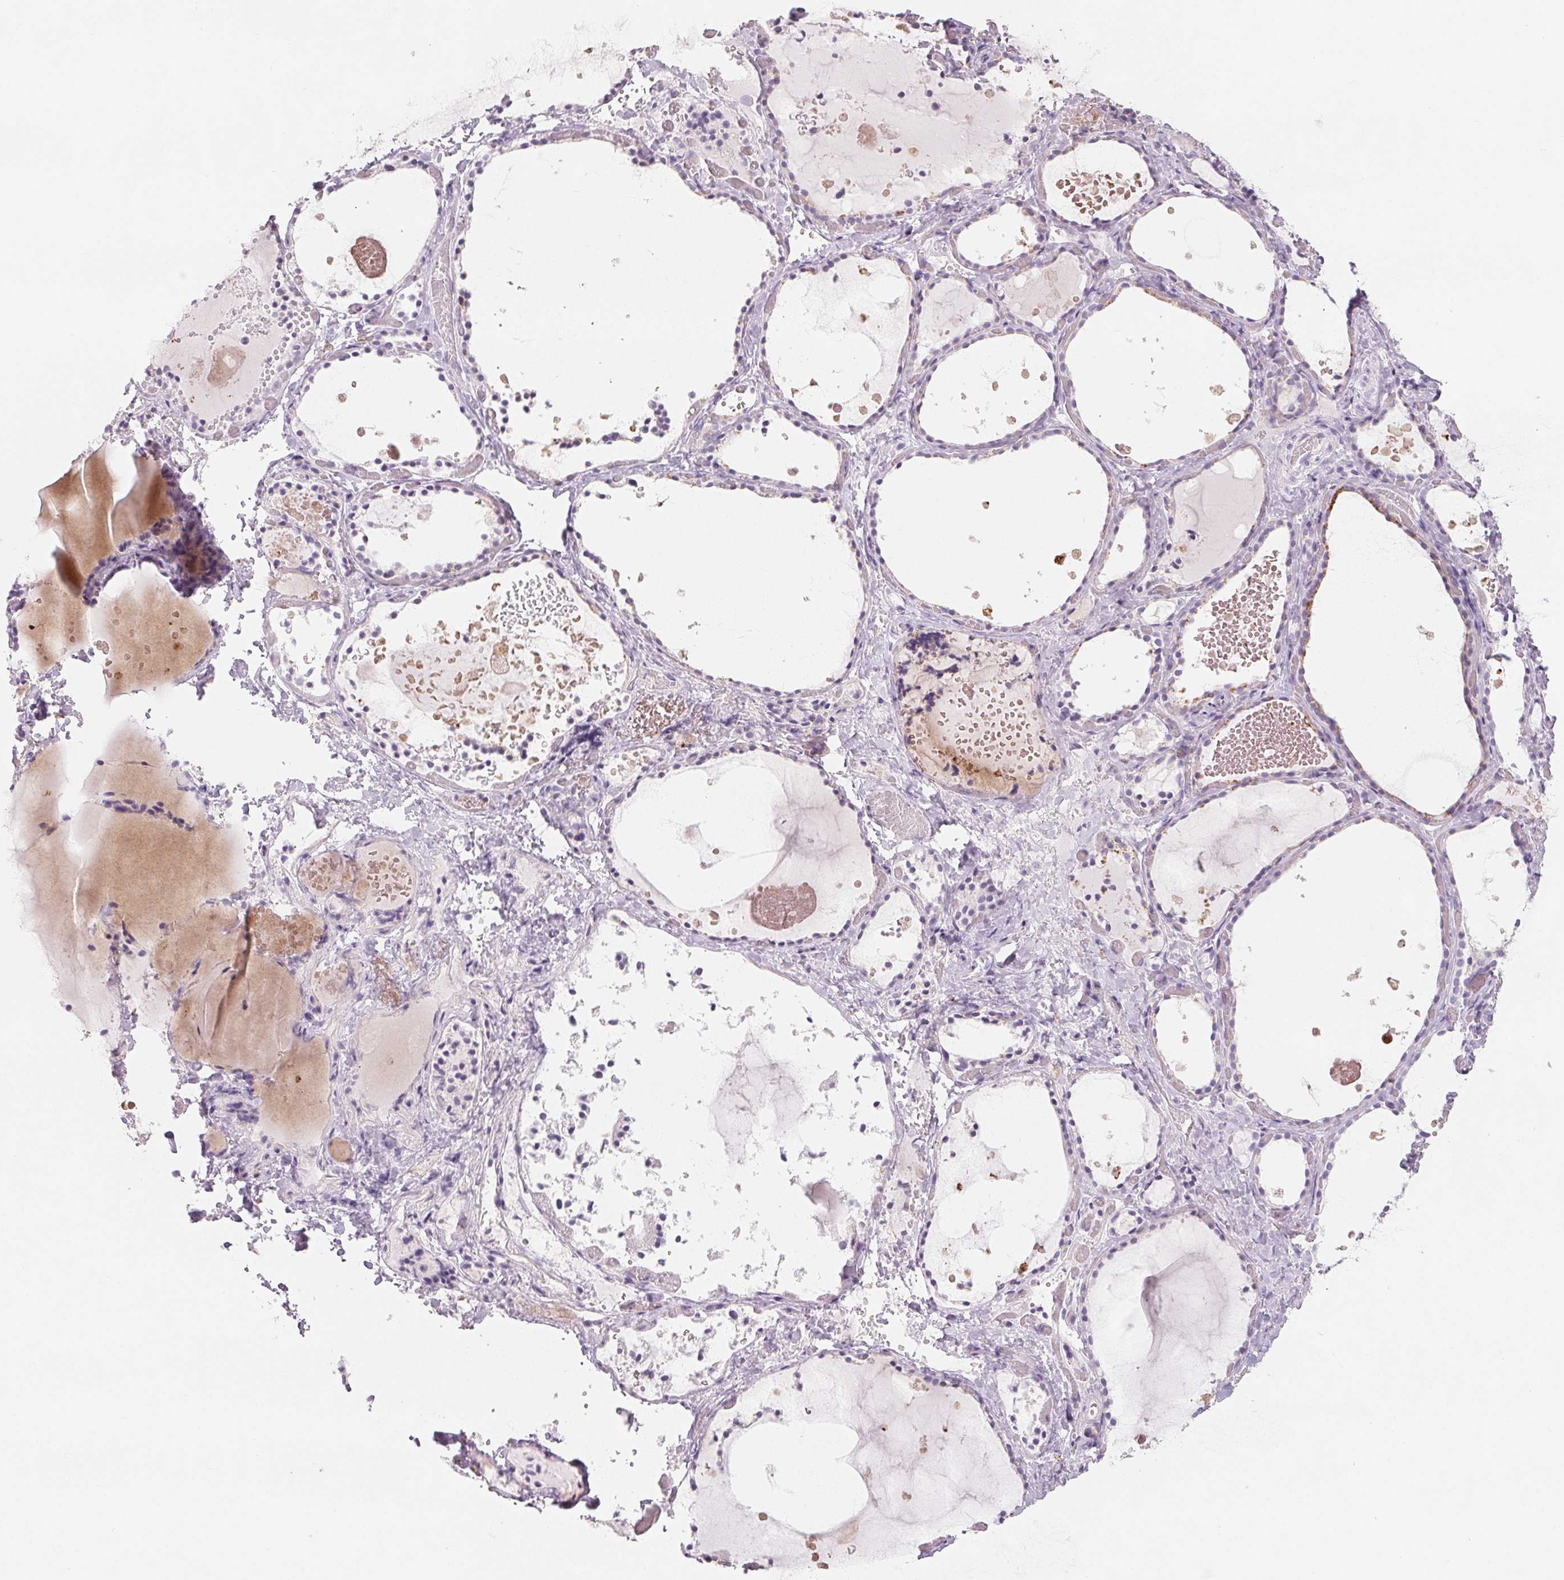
{"staining": {"intensity": "negative", "quantity": "none", "location": "none"}, "tissue": "thyroid gland", "cell_type": "Glandular cells", "image_type": "normal", "snomed": [{"axis": "morphology", "description": "Normal tissue, NOS"}, {"axis": "topography", "description": "Thyroid gland"}], "caption": "Protein analysis of unremarkable thyroid gland exhibits no significant positivity in glandular cells.", "gene": "CD69", "patient": {"sex": "female", "age": 56}}